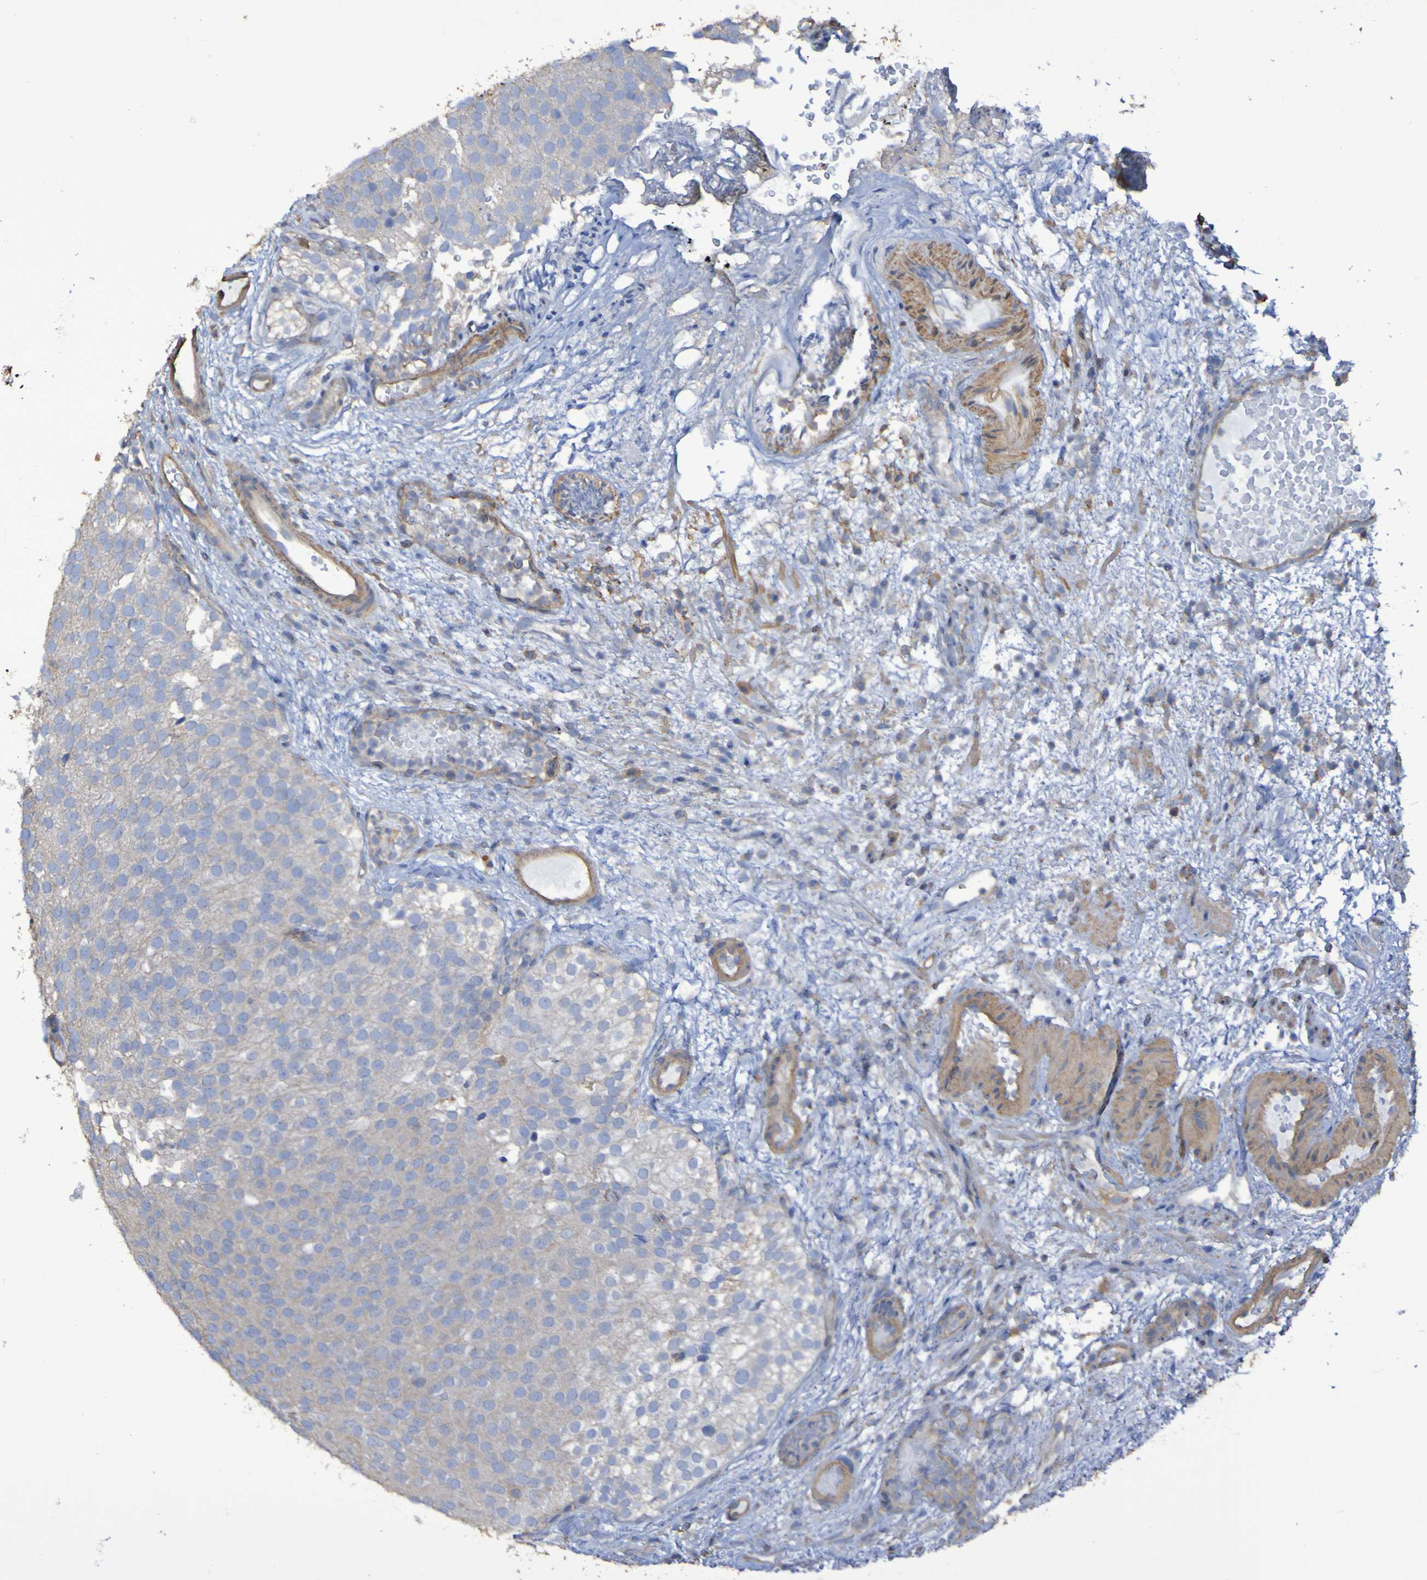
{"staining": {"intensity": "weak", "quantity": "<25%", "location": "cytoplasmic/membranous"}, "tissue": "urothelial cancer", "cell_type": "Tumor cells", "image_type": "cancer", "snomed": [{"axis": "morphology", "description": "Urothelial carcinoma, Low grade"}, {"axis": "topography", "description": "Urinary bladder"}], "caption": "Immunohistochemistry histopathology image of neoplastic tissue: human urothelial cancer stained with DAB displays no significant protein staining in tumor cells.", "gene": "SYNJ1", "patient": {"sex": "male", "age": 78}}